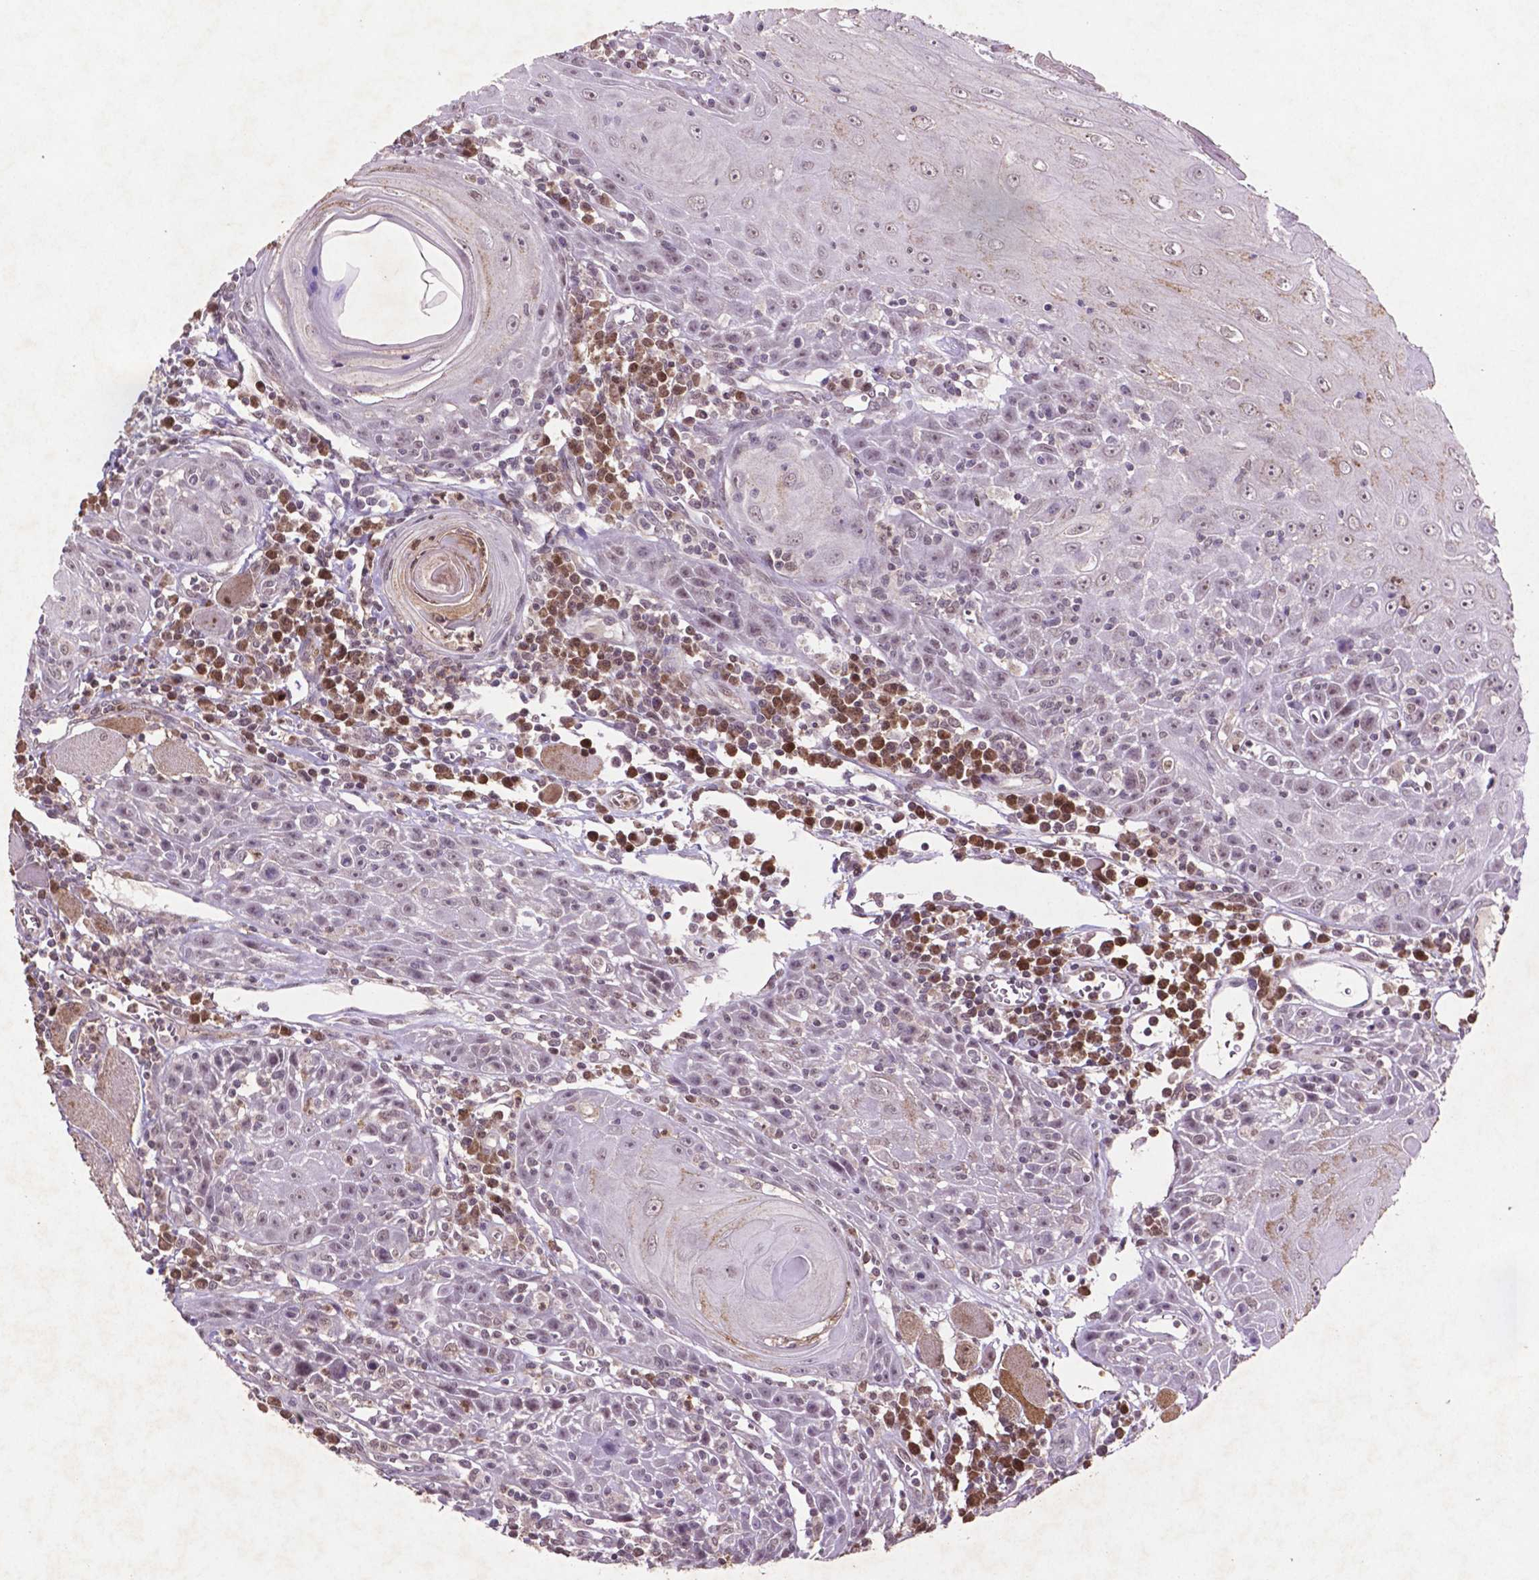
{"staining": {"intensity": "weak", "quantity": "<25%", "location": "nuclear"}, "tissue": "head and neck cancer", "cell_type": "Tumor cells", "image_type": "cancer", "snomed": [{"axis": "morphology", "description": "Normal tissue, NOS"}, {"axis": "morphology", "description": "Squamous cell carcinoma, NOS"}, {"axis": "topography", "description": "Oral tissue"}, {"axis": "topography", "description": "Head-Neck"}], "caption": "This is an IHC micrograph of head and neck cancer. There is no positivity in tumor cells.", "gene": "GLRX", "patient": {"sex": "male", "age": 52}}